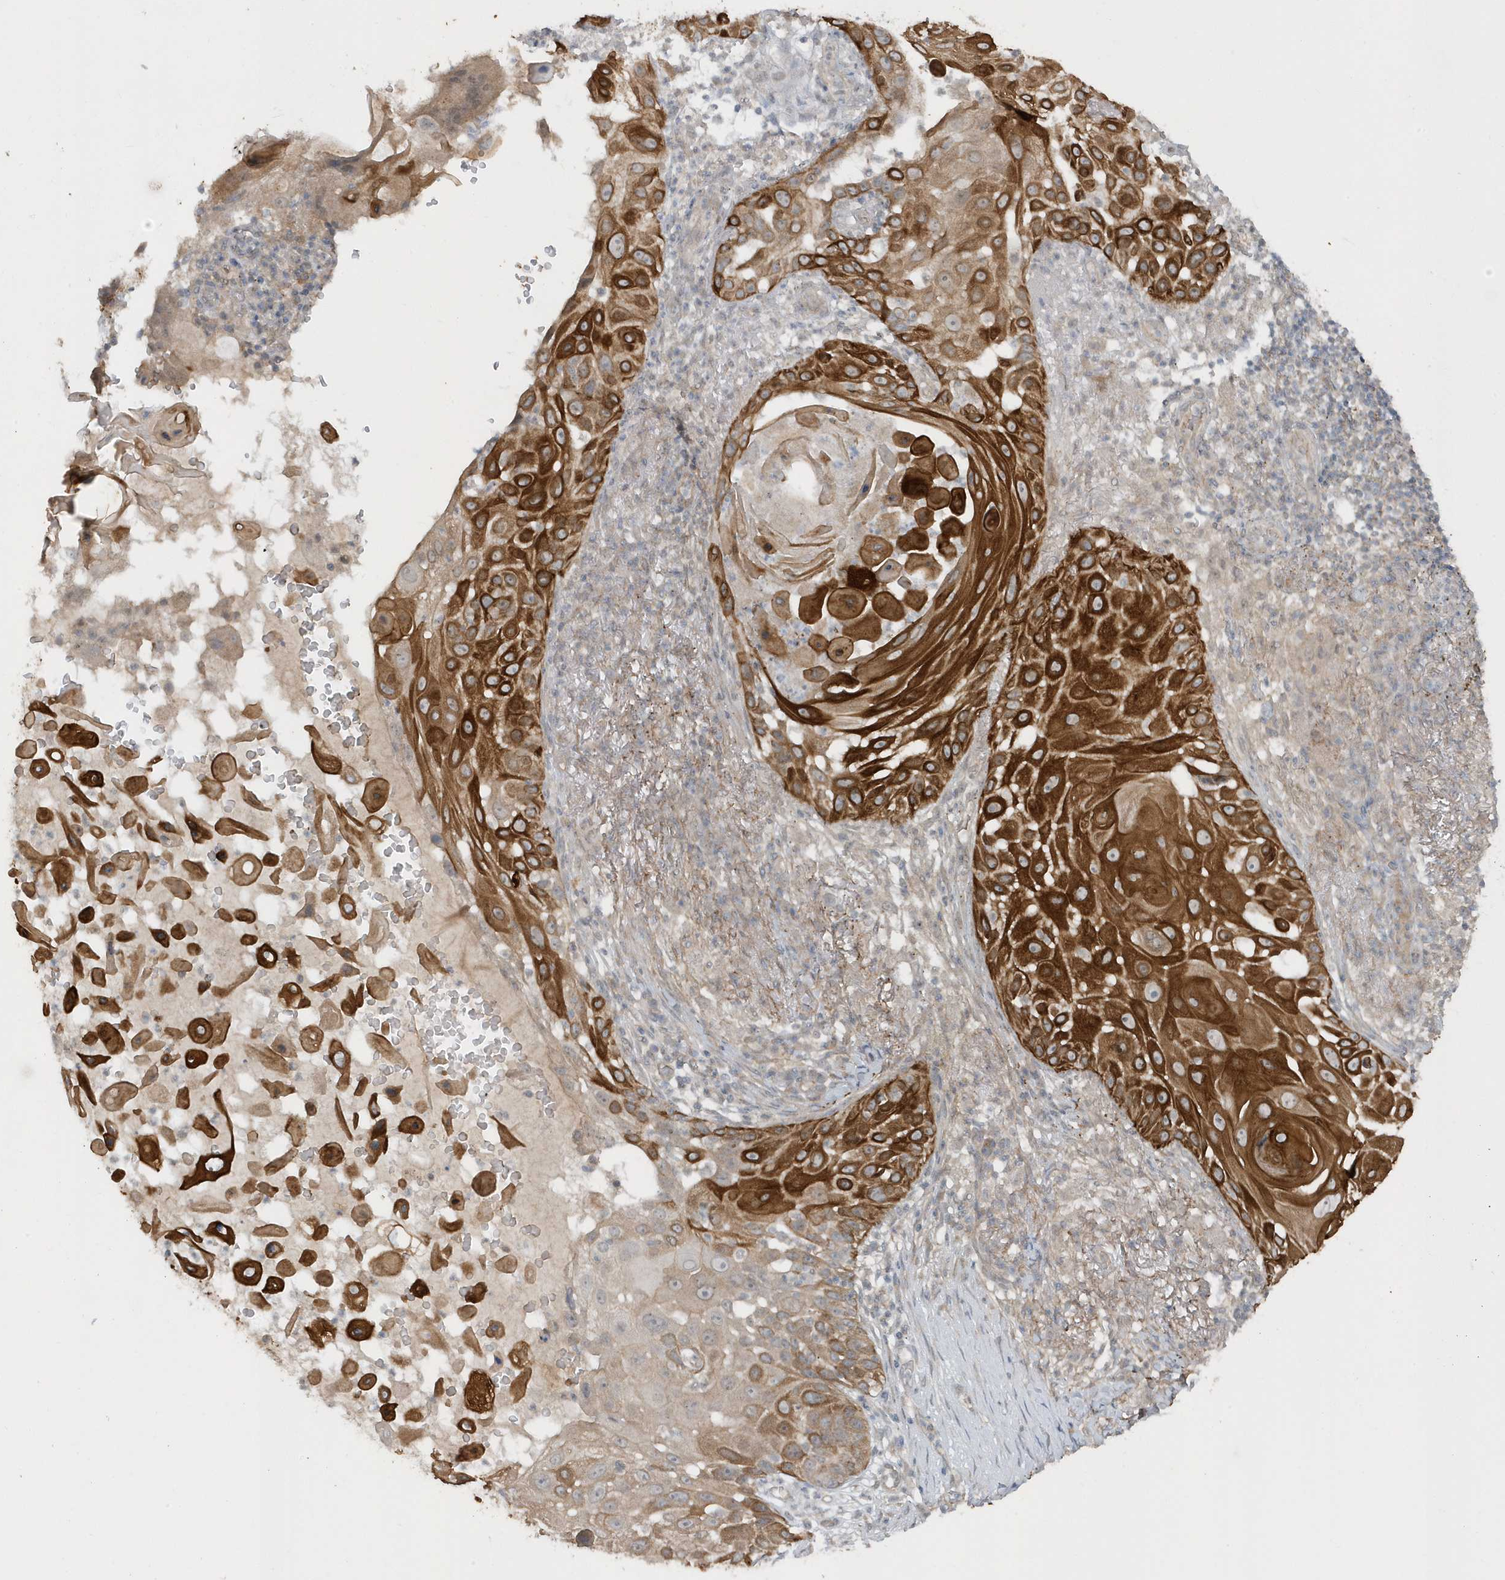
{"staining": {"intensity": "strong", "quantity": ">75%", "location": "cytoplasmic/membranous"}, "tissue": "skin cancer", "cell_type": "Tumor cells", "image_type": "cancer", "snomed": [{"axis": "morphology", "description": "Squamous cell carcinoma, NOS"}, {"axis": "topography", "description": "Skin"}], "caption": "There is high levels of strong cytoplasmic/membranous staining in tumor cells of skin squamous cell carcinoma, as demonstrated by immunohistochemical staining (brown color).", "gene": "PARD3B", "patient": {"sex": "female", "age": 44}}